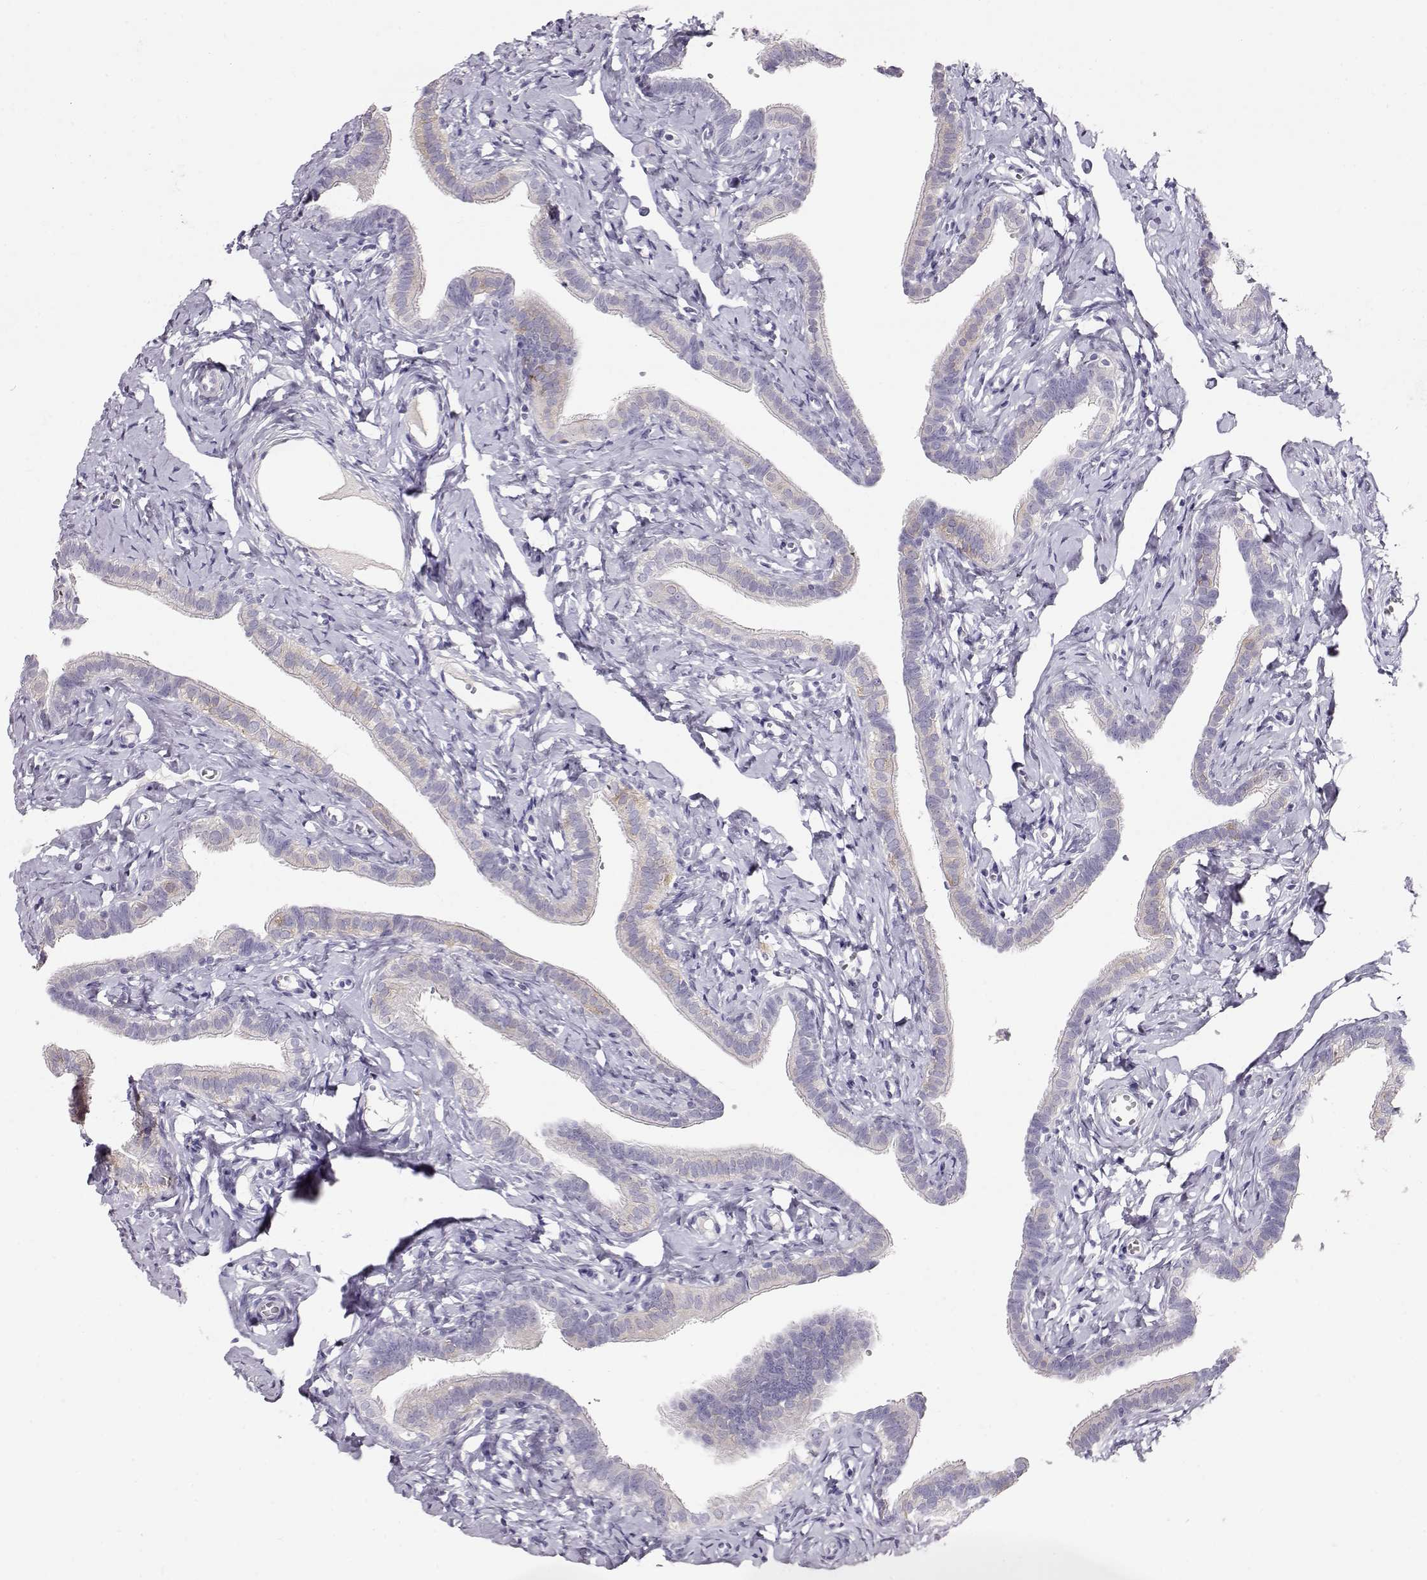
{"staining": {"intensity": "negative", "quantity": "none", "location": "none"}, "tissue": "fallopian tube", "cell_type": "Glandular cells", "image_type": "normal", "snomed": [{"axis": "morphology", "description": "Normal tissue, NOS"}, {"axis": "topography", "description": "Fallopian tube"}], "caption": "A histopathology image of fallopian tube stained for a protein demonstrates no brown staining in glandular cells.", "gene": "RBM44", "patient": {"sex": "female", "age": 41}}